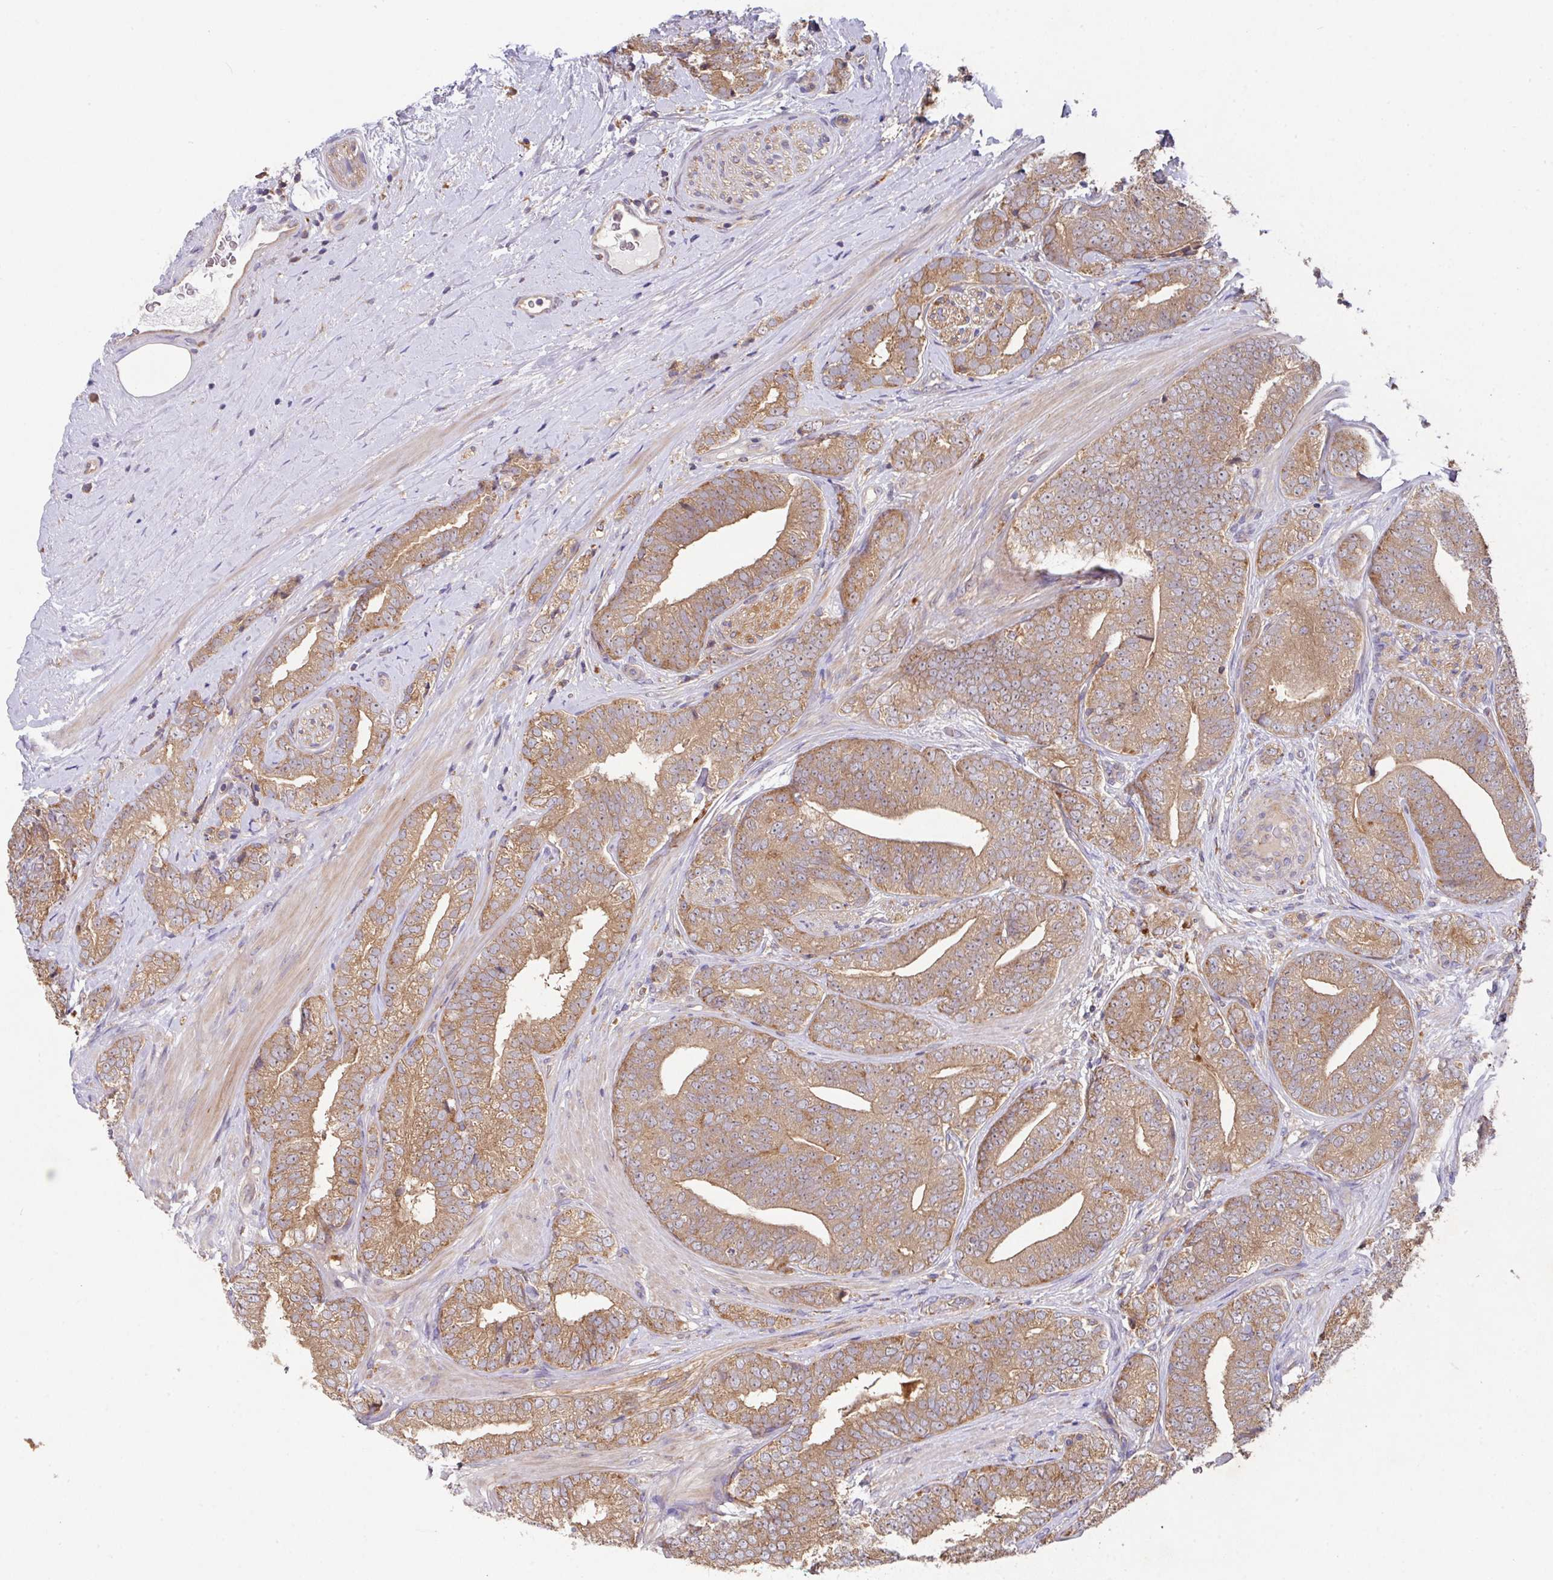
{"staining": {"intensity": "moderate", "quantity": ">75%", "location": "cytoplasmic/membranous"}, "tissue": "prostate cancer", "cell_type": "Tumor cells", "image_type": "cancer", "snomed": [{"axis": "morphology", "description": "Adenocarcinoma, High grade"}, {"axis": "topography", "description": "Prostate"}], "caption": "Prostate cancer stained with a protein marker demonstrates moderate staining in tumor cells.", "gene": "TRIM14", "patient": {"sex": "male", "age": 72}}